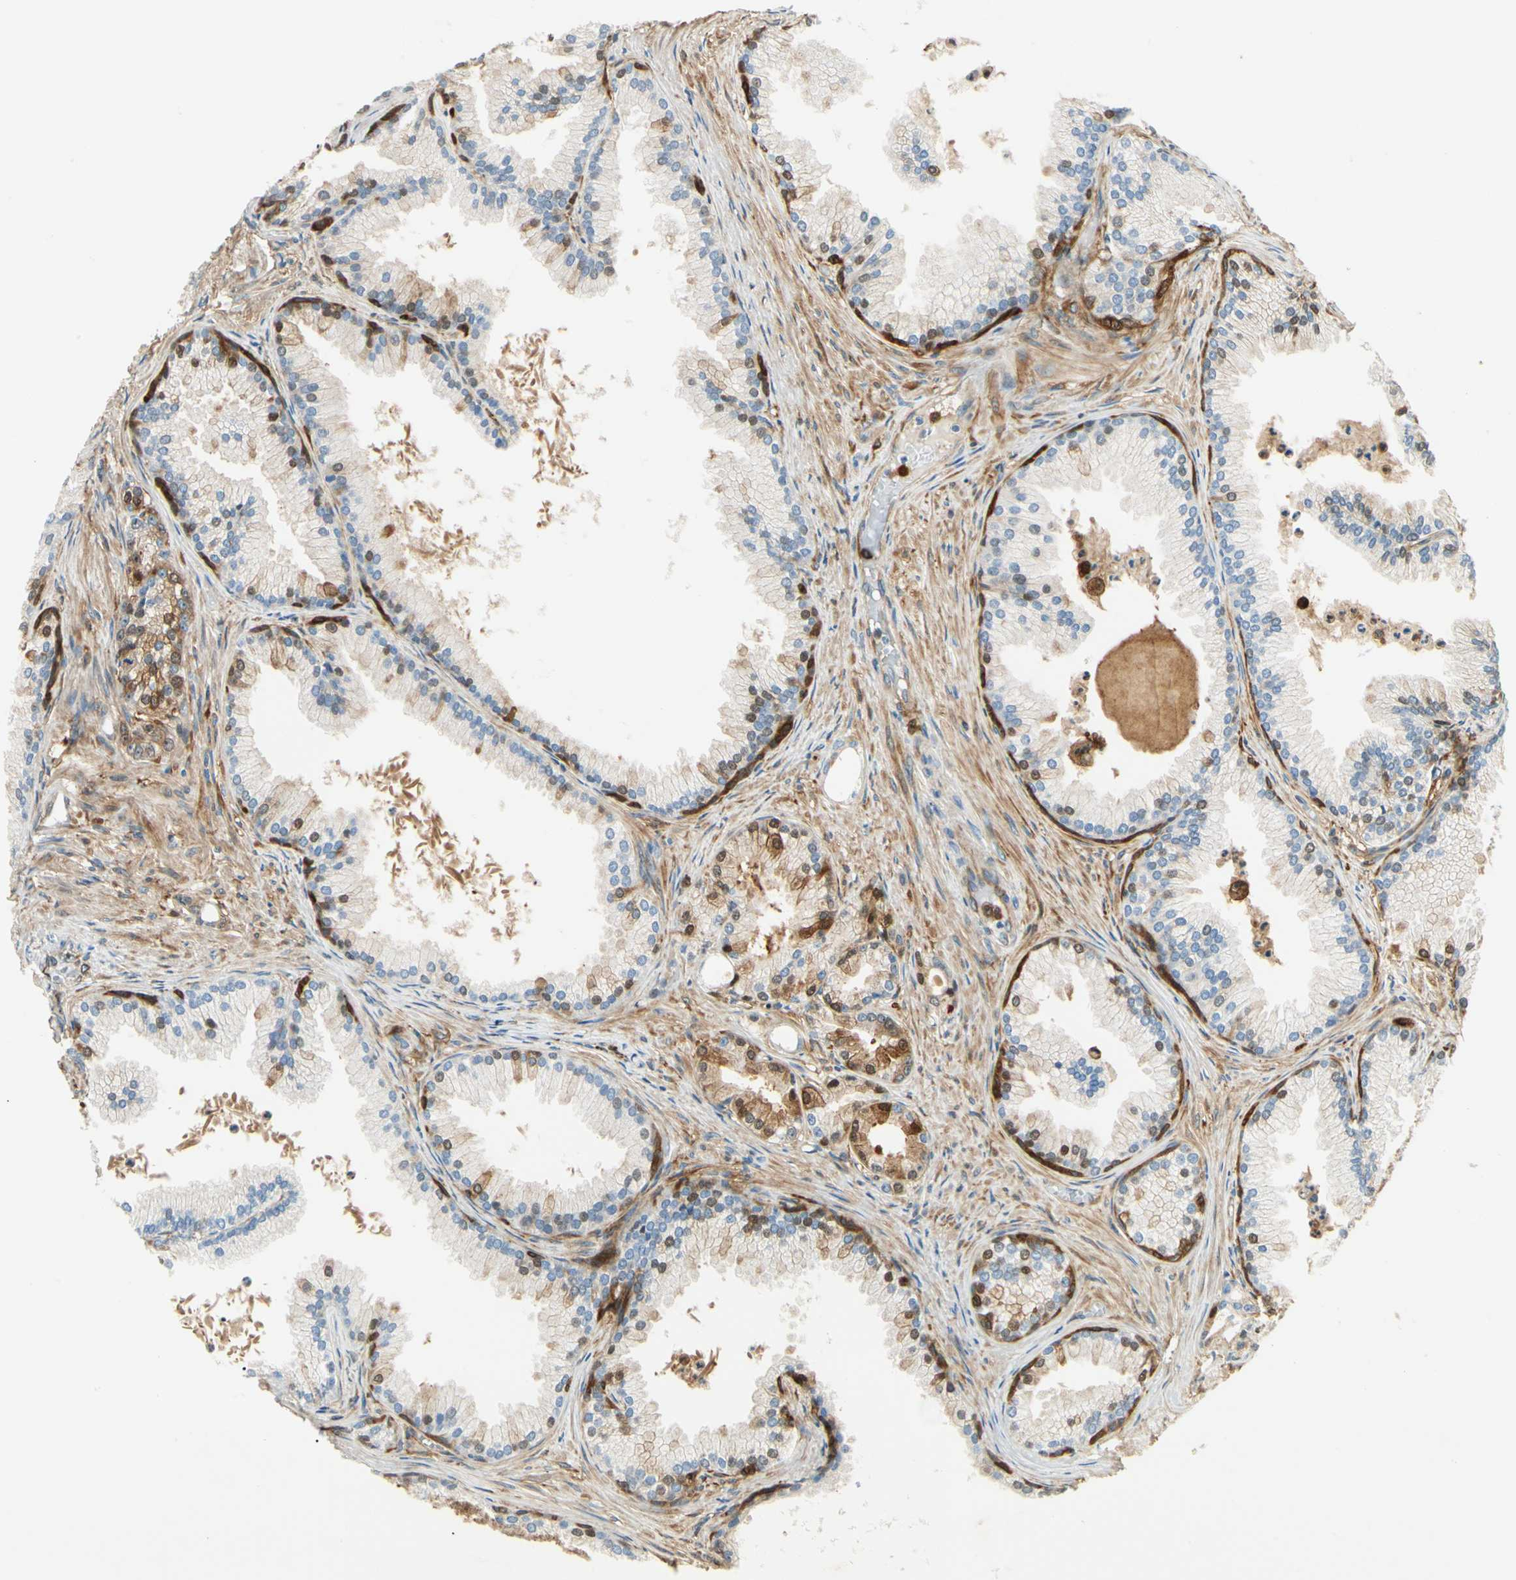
{"staining": {"intensity": "moderate", "quantity": "25%-75%", "location": "cytoplasmic/membranous,nuclear"}, "tissue": "prostate cancer", "cell_type": "Tumor cells", "image_type": "cancer", "snomed": [{"axis": "morphology", "description": "Adenocarcinoma, Low grade"}, {"axis": "topography", "description": "Prostate"}], "caption": "A photomicrograph showing moderate cytoplasmic/membranous and nuclear positivity in about 25%-75% of tumor cells in prostate cancer (adenocarcinoma (low-grade)), as visualized by brown immunohistochemical staining.", "gene": "FTH1", "patient": {"sex": "male", "age": 72}}